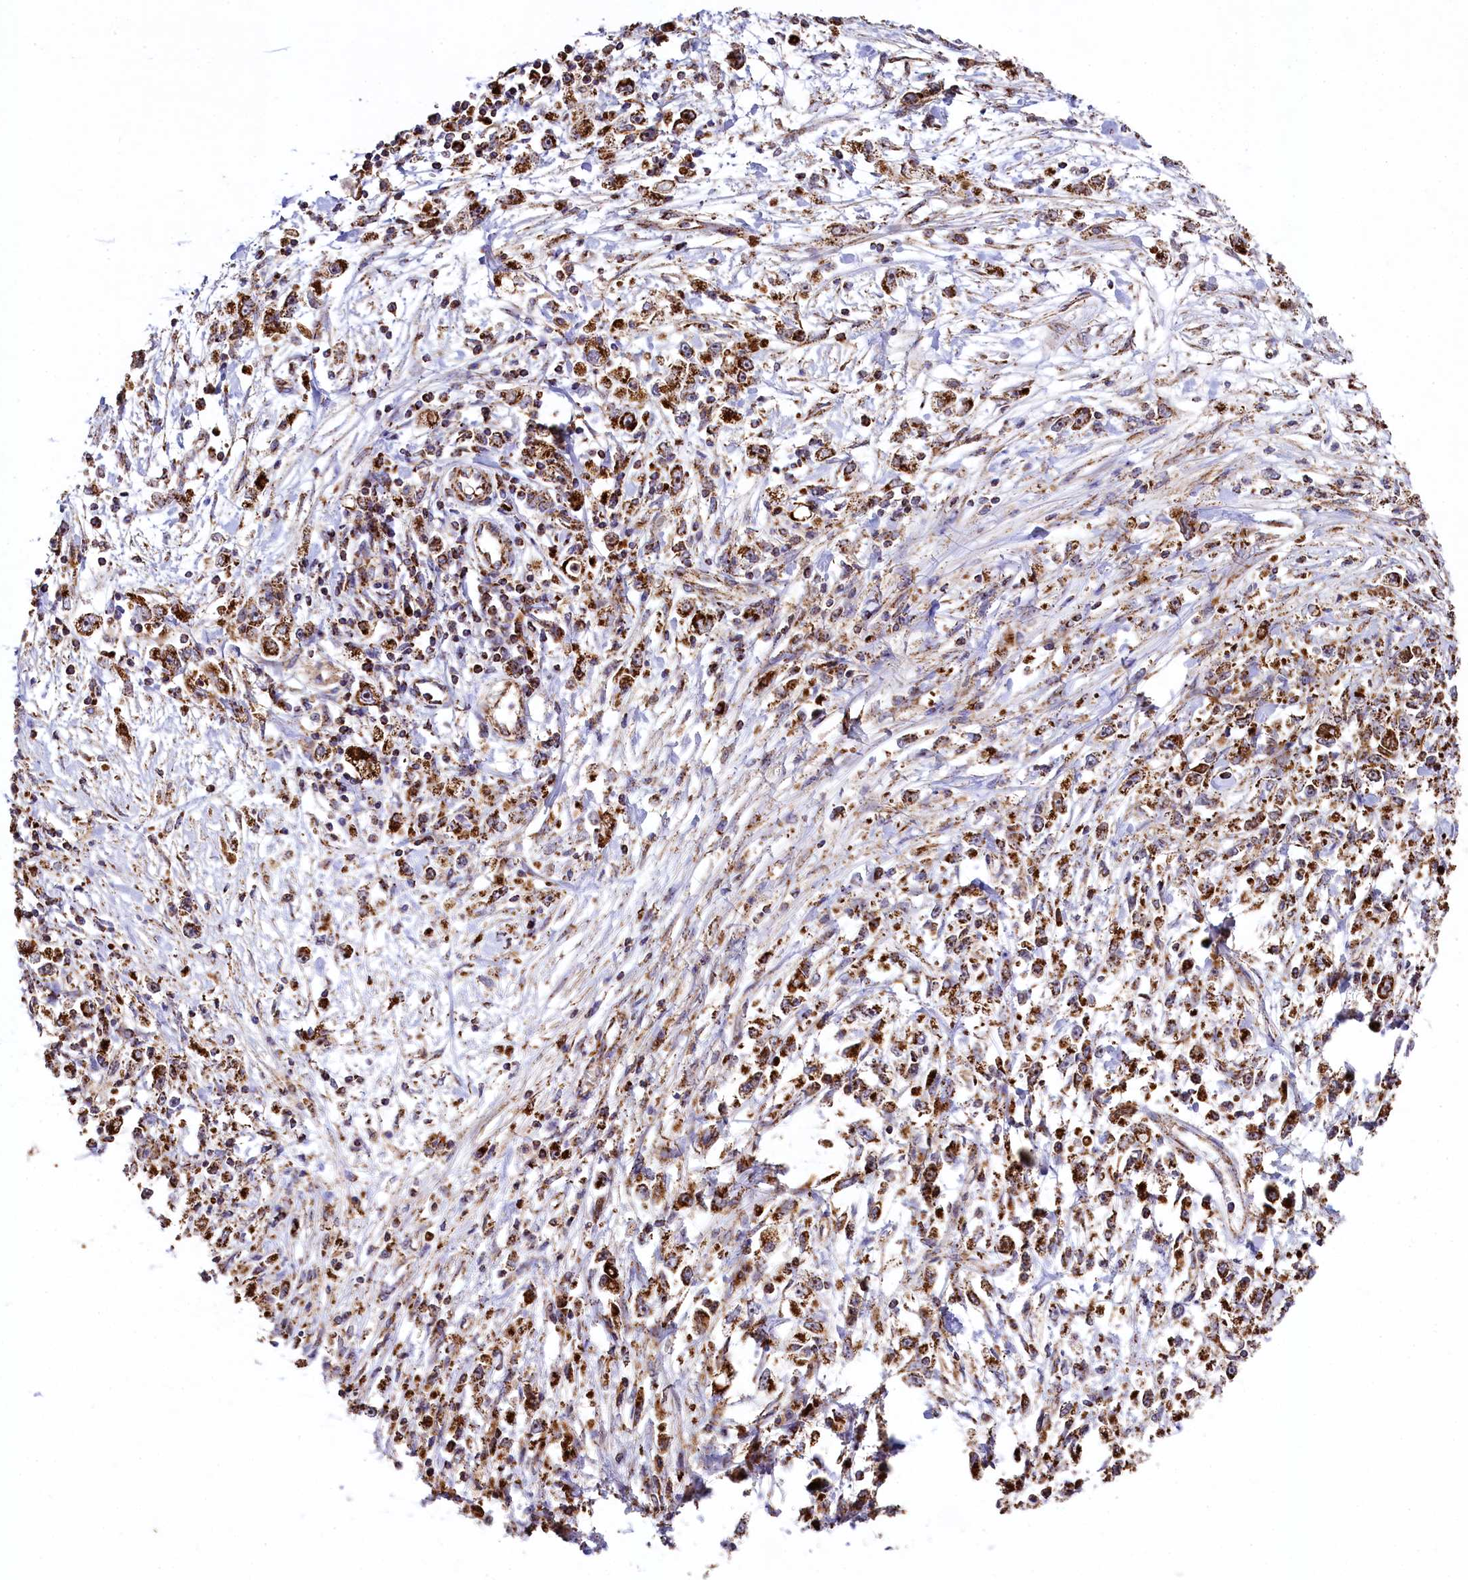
{"staining": {"intensity": "strong", "quantity": ">75%", "location": "cytoplasmic/membranous"}, "tissue": "stomach cancer", "cell_type": "Tumor cells", "image_type": "cancer", "snomed": [{"axis": "morphology", "description": "Adenocarcinoma, NOS"}, {"axis": "topography", "description": "Stomach"}], "caption": "The histopathology image exhibits staining of stomach adenocarcinoma, revealing strong cytoplasmic/membranous protein staining (brown color) within tumor cells.", "gene": "CLYBL", "patient": {"sex": "female", "age": 59}}